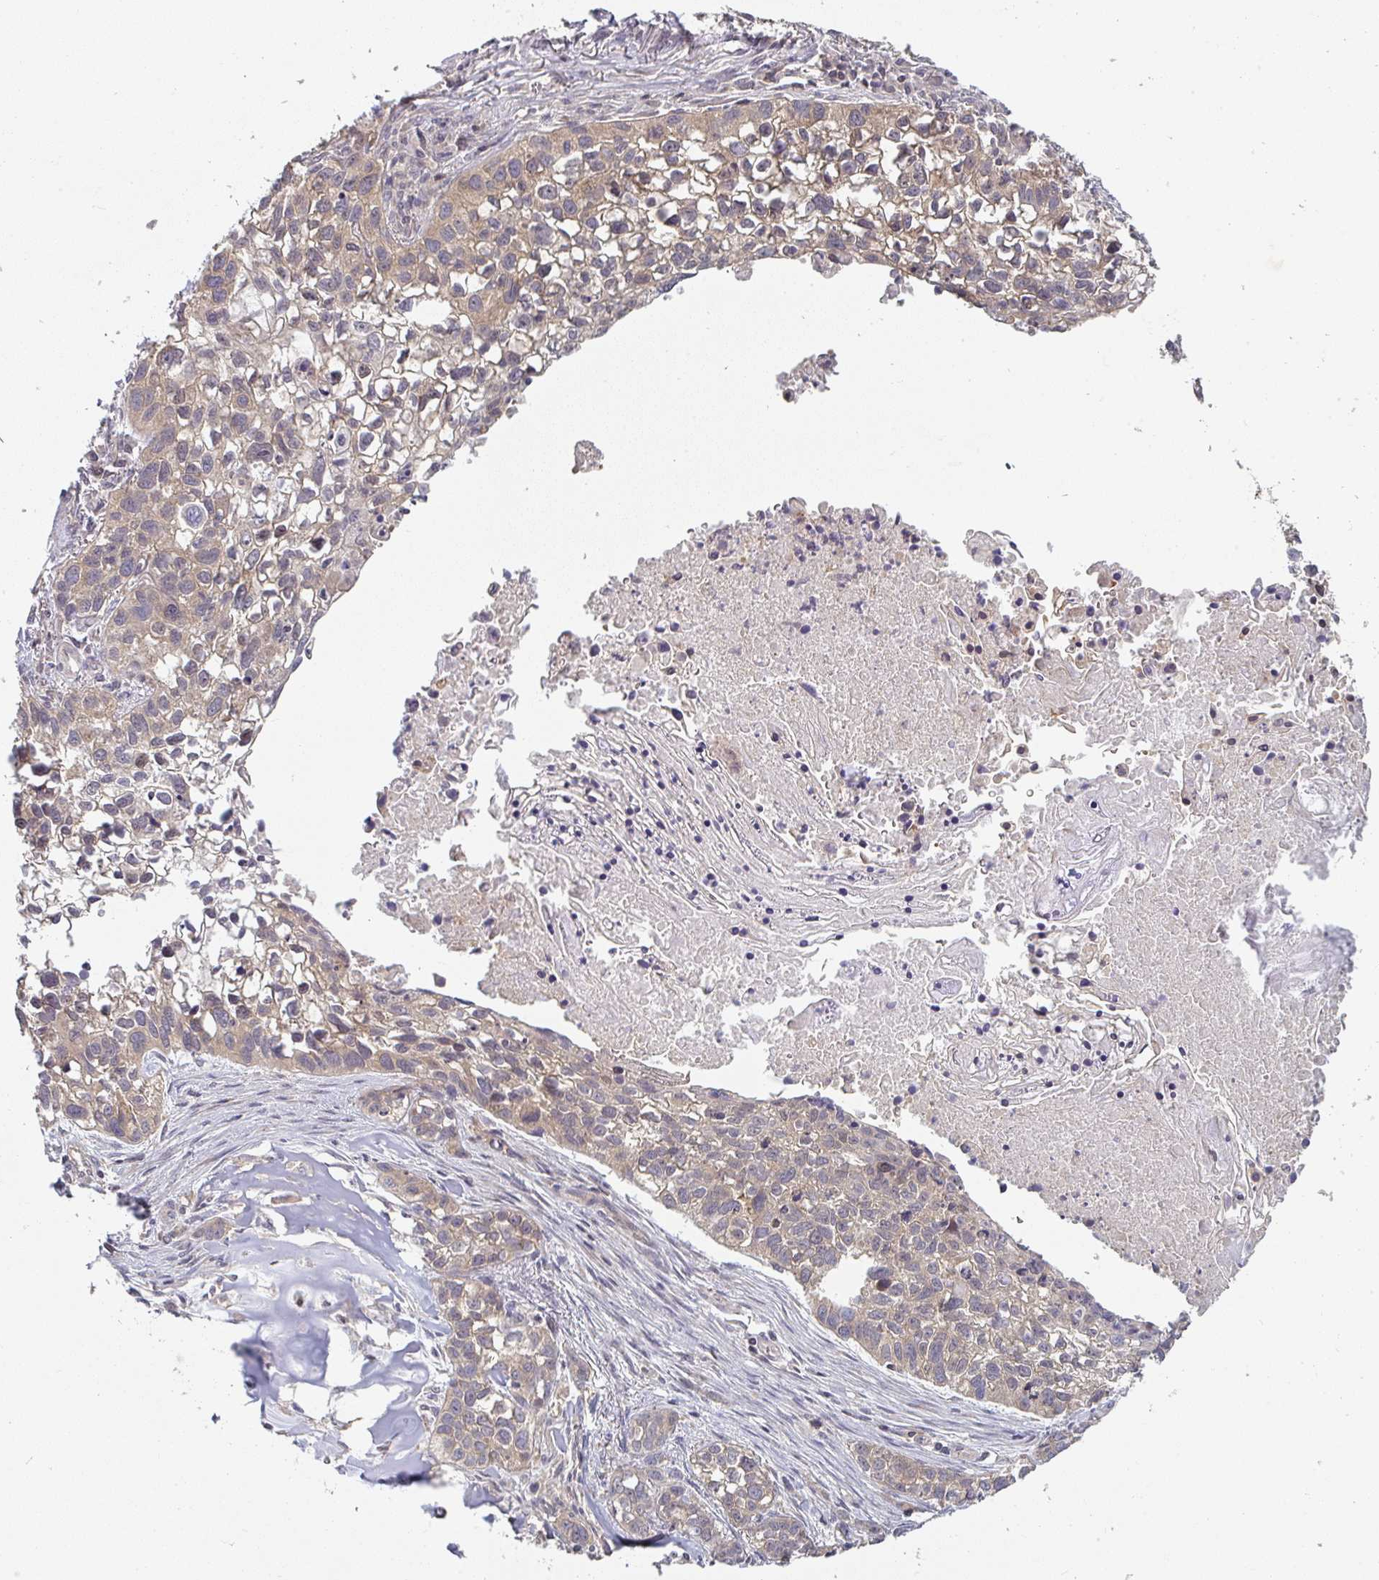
{"staining": {"intensity": "weak", "quantity": ">75%", "location": "cytoplasmic/membranous"}, "tissue": "lung cancer", "cell_type": "Tumor cells", "image_type": "cancer", "snomed": [{"axis": "morphology", "description": "Squamous cell carcinoma, NOS"}, {"axis": "topography", "description": "Lung"}], "caption": "High-magnification brightfield microscopy of lung cancer stained with DAB (3,3'-diaminobenzidine) (brown) and counterstained with hematoxylin (blue). tumor cells exhibit weak cytoplasmic/membranous positivity is present in approximately>75% of cells. The staining was performed using DAB (3,3'-diaminobenzidine), with brown indicating positive protein expression. Nuclei are stained blue with hematoxylin.", "gene": "RANGRF", "patient": {"sex": "male", "age": 74}}